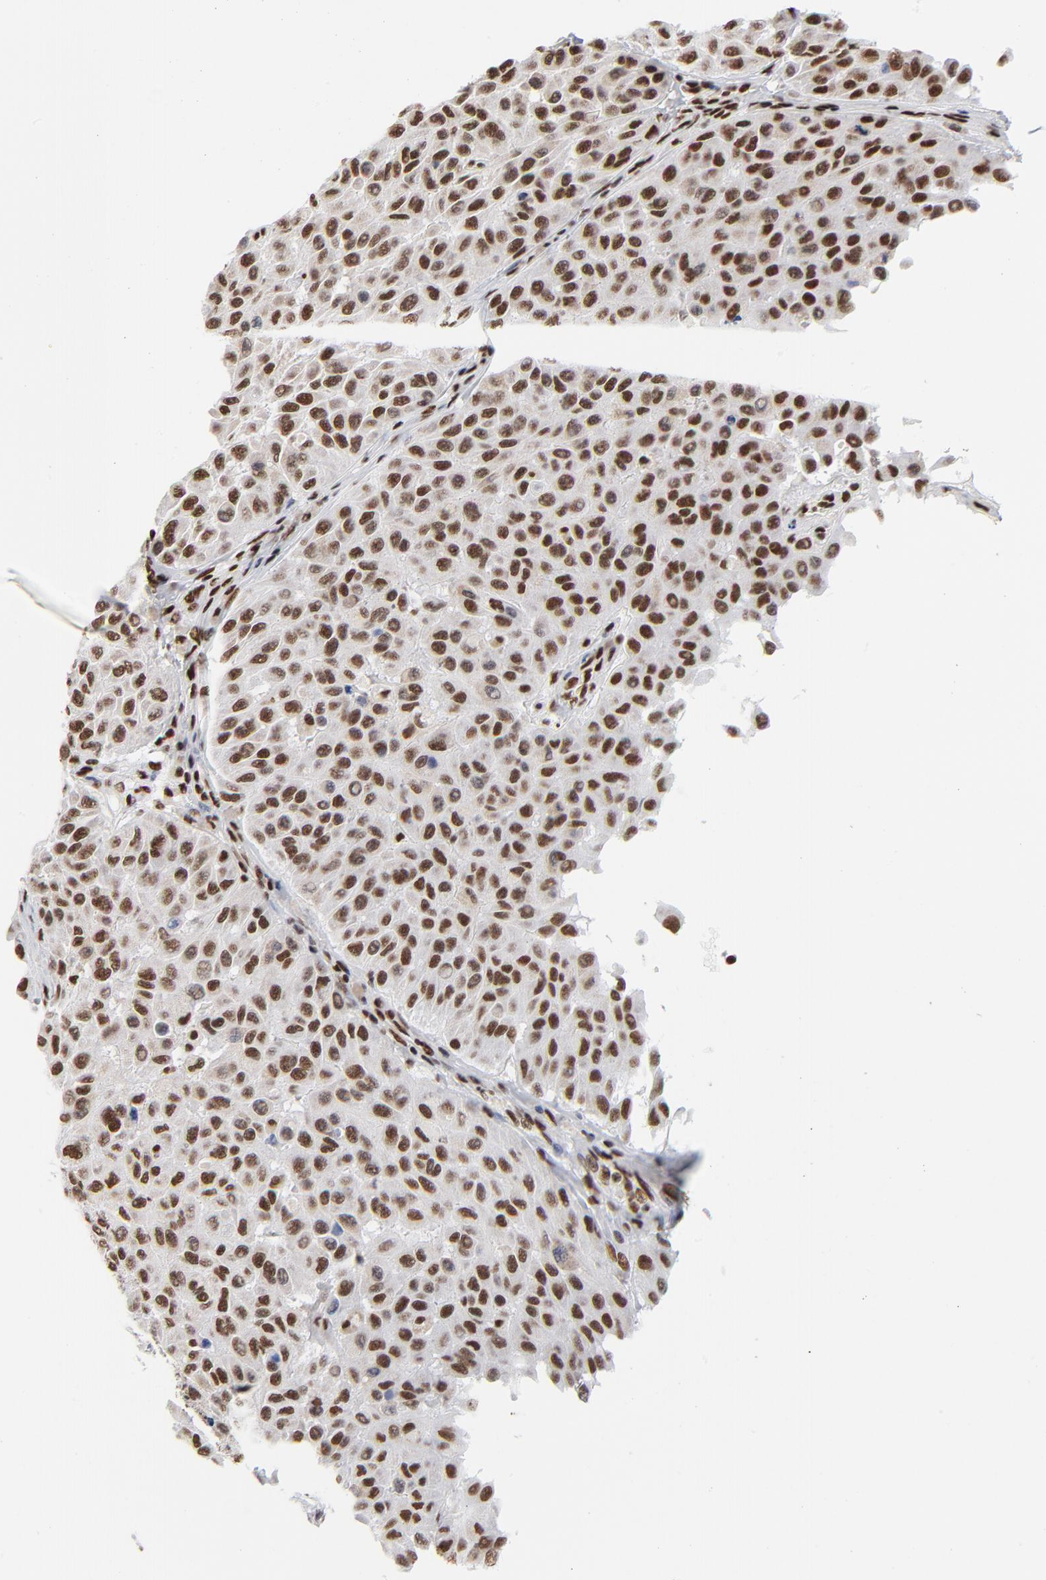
{"staining": {"intensity": "strong", "quantity": ">75%", "location": "nuclear"}, "tissue": "melanoma", "cell_type": "Tumor cells", "image_type": "cancer", "snomed": [{"axis": "morphology", "description": "Malignant melanoma, NOS"}, {"axis": "topography", "description": "Skin"}], "caption": "Immunohistochemical staining of human malignant melanoma demonstrates strong nuclear protein positivity in about >75% of tumor cells.", "gene": "CREB1", "patient": {"sex": "male", "age": 30}}